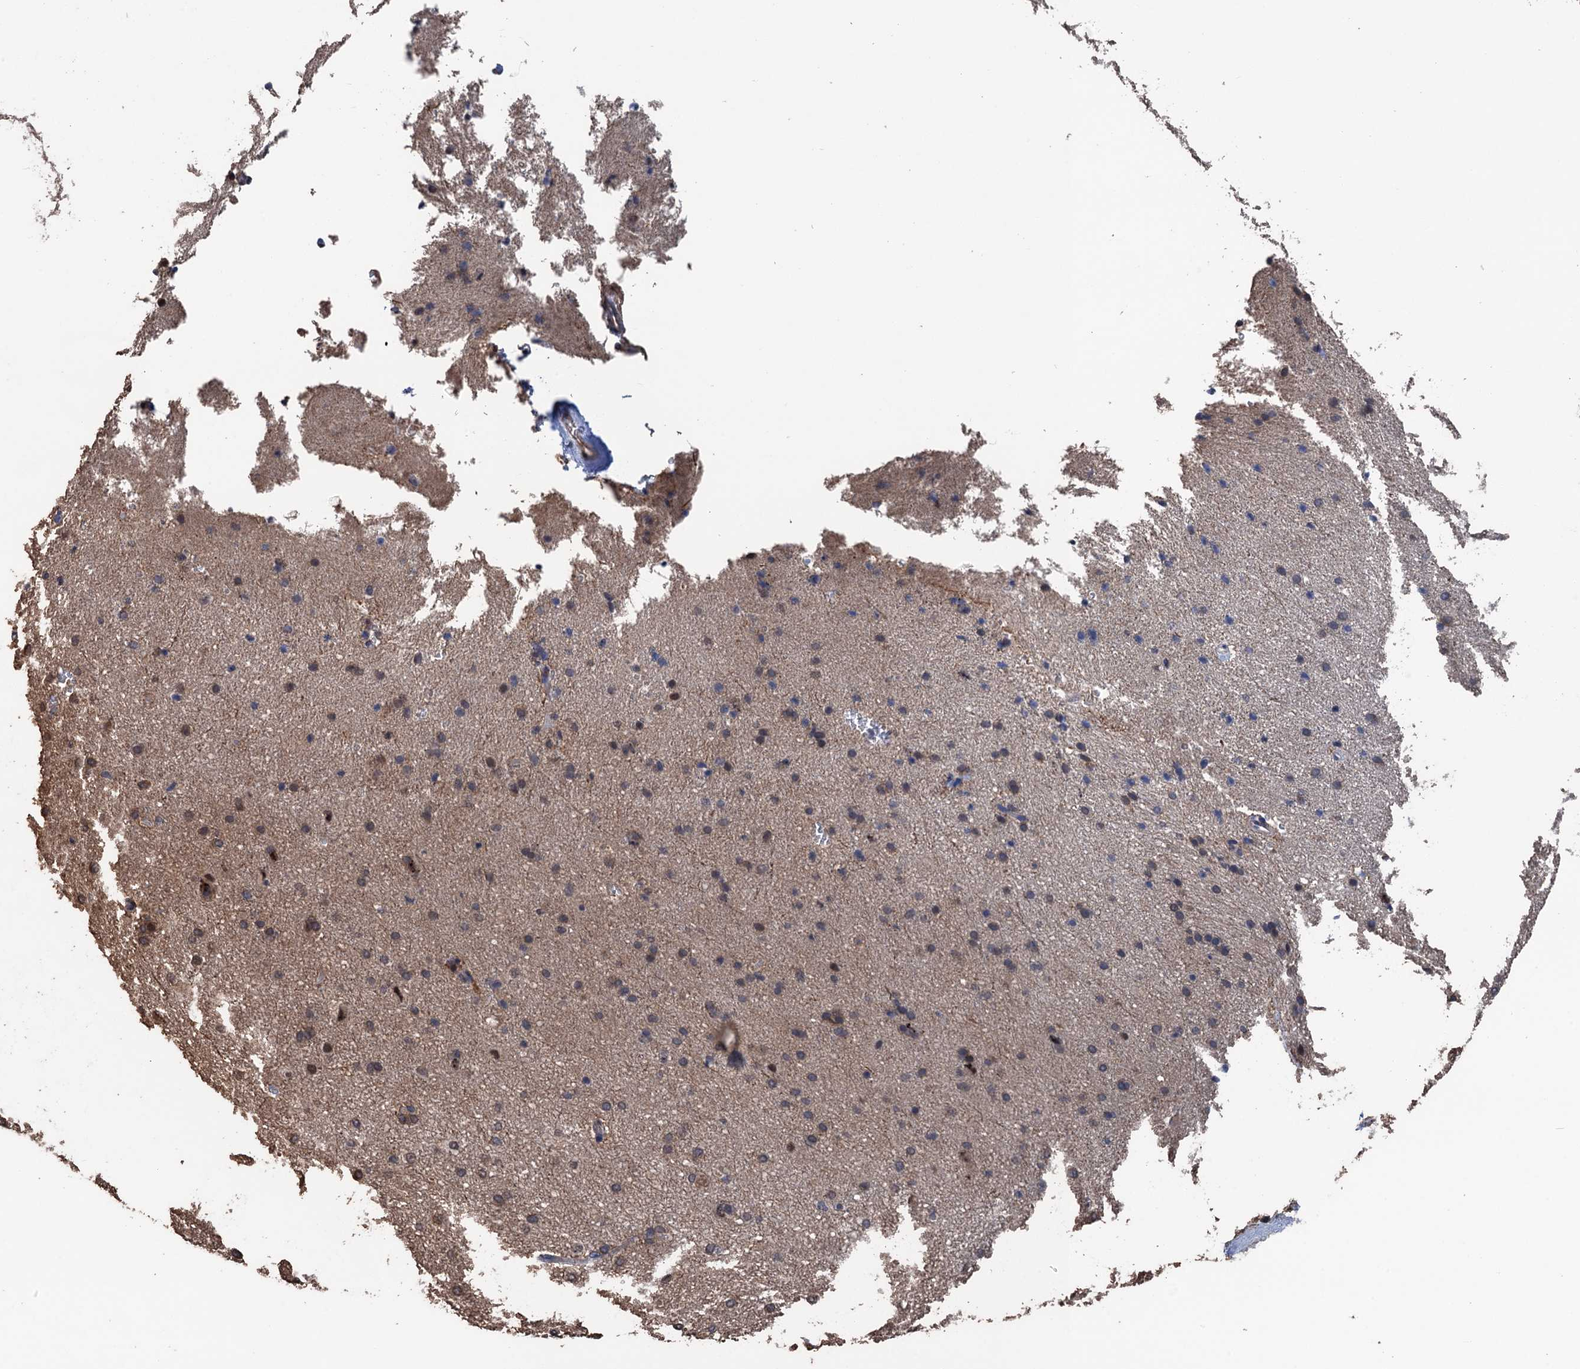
{"staining": {"intensity": "negative", "quantity": "none", "location": "none"}, "tissue": "cerebral cortex", "cell_type": "Endothelial cells", "image_type": "normal", "snomed": [{"axis": "morphology", "description": "Normal tissue, NOS"}, {"axis": "topography", "description": "Cerebral cortex"}], "caption": "A high-resolution image shows immunohistochemistry staining of unremarkable cerebral cortex, which shows no significant staining in endothelial cells. The staining is performed using DAB brown chromogen with nuclei counter-stained in using hematoxylin.", "gene": "ART5", "patient": {"sex": "male", "age": 62}}